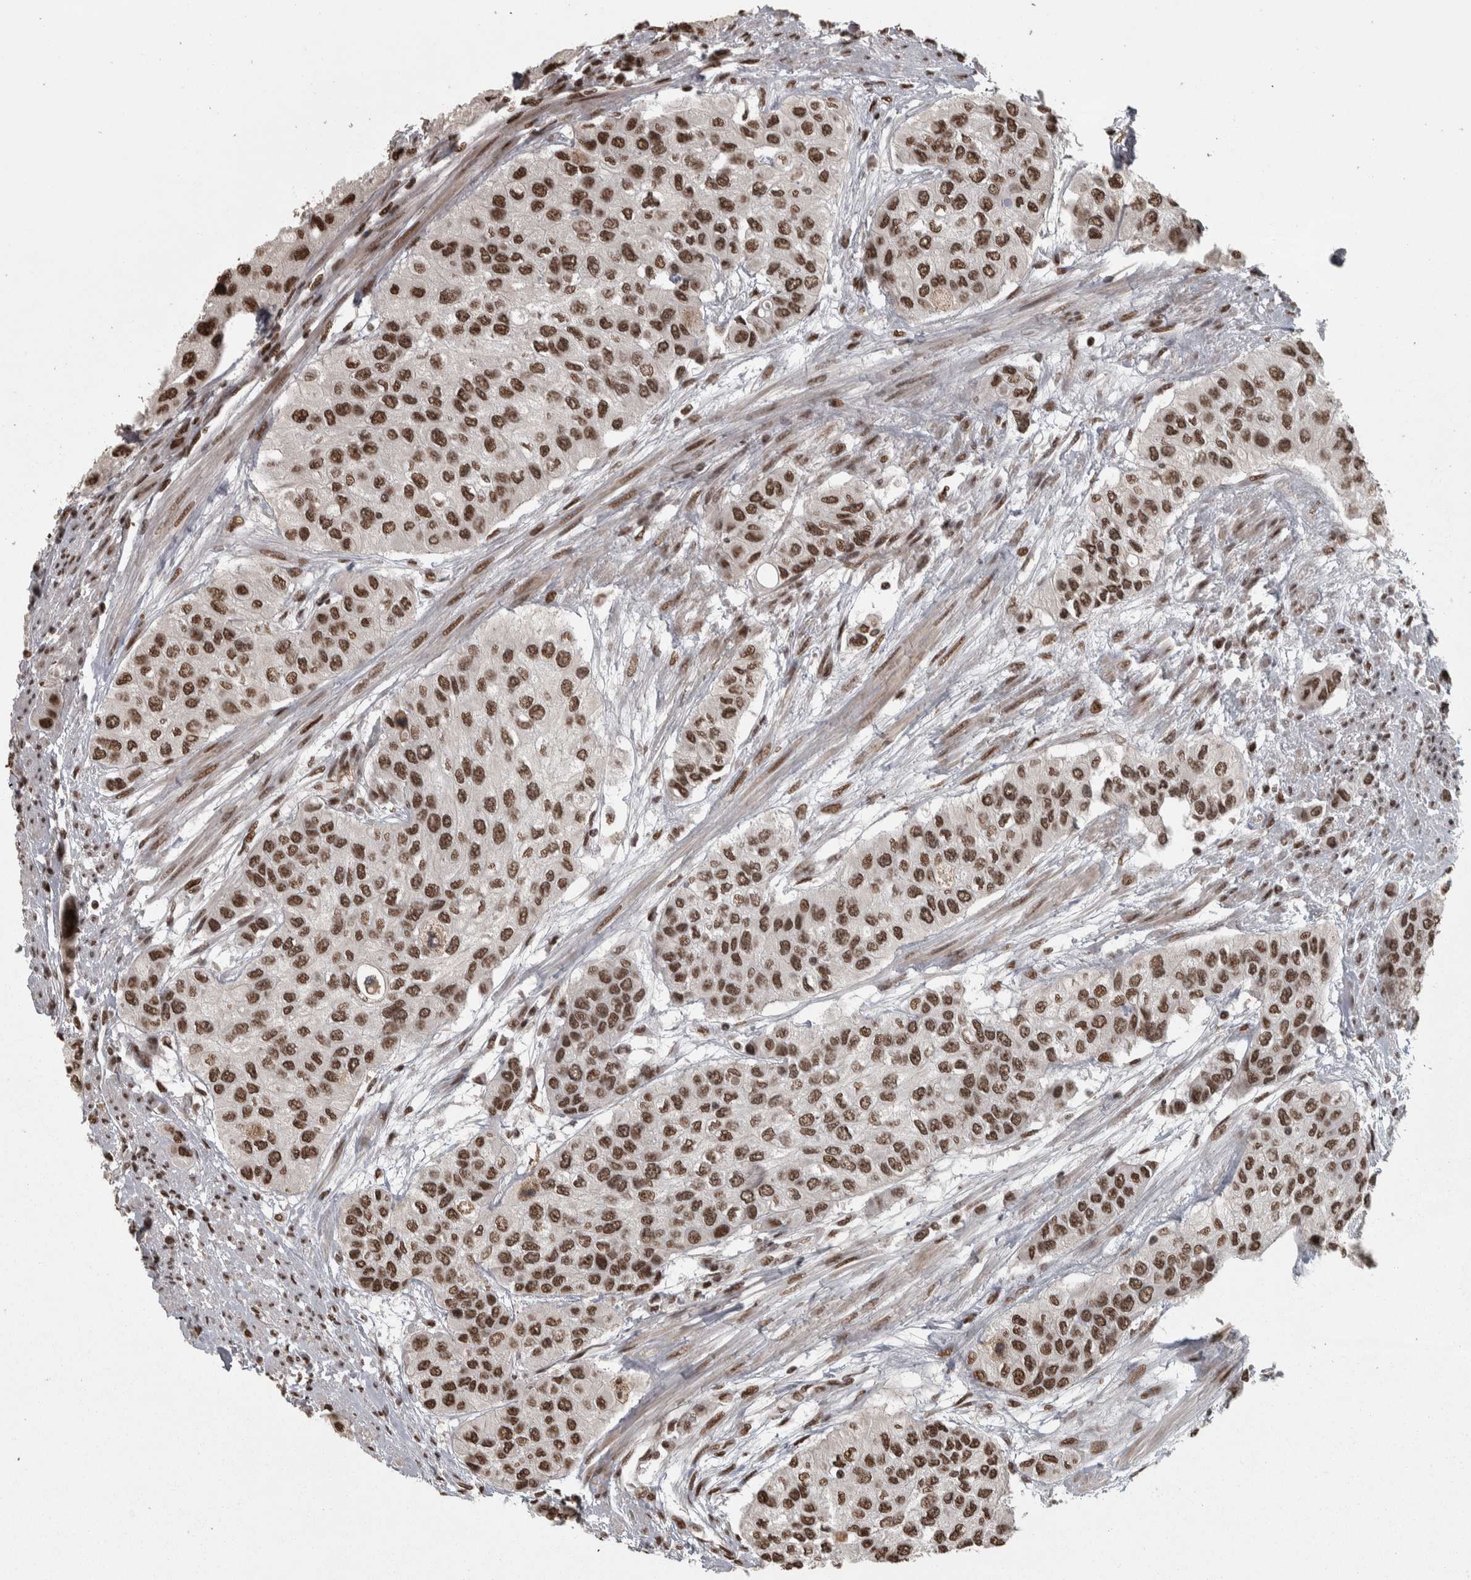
{"staining": {"intensity": "strong", "quantity": ">75%", "location": "nuclear"}, "tissue": "urothelial cancer", "cell_type": "Tumor cells", "image_type": "cancer", "snomed": [{"axis": "morphology", "description": "Urothelial carcinoma, High grade"}, {"axis": "topography", "description": "Urinary bladder"}], "caption": "Human urothelial carcinoma (high-grade) stained with a brown dye demonstrates strong nuclear positive staining in about >75% of tumor cells.", "gene": "ZFHX4", "patient": {"sex": "female", "age": 56}}